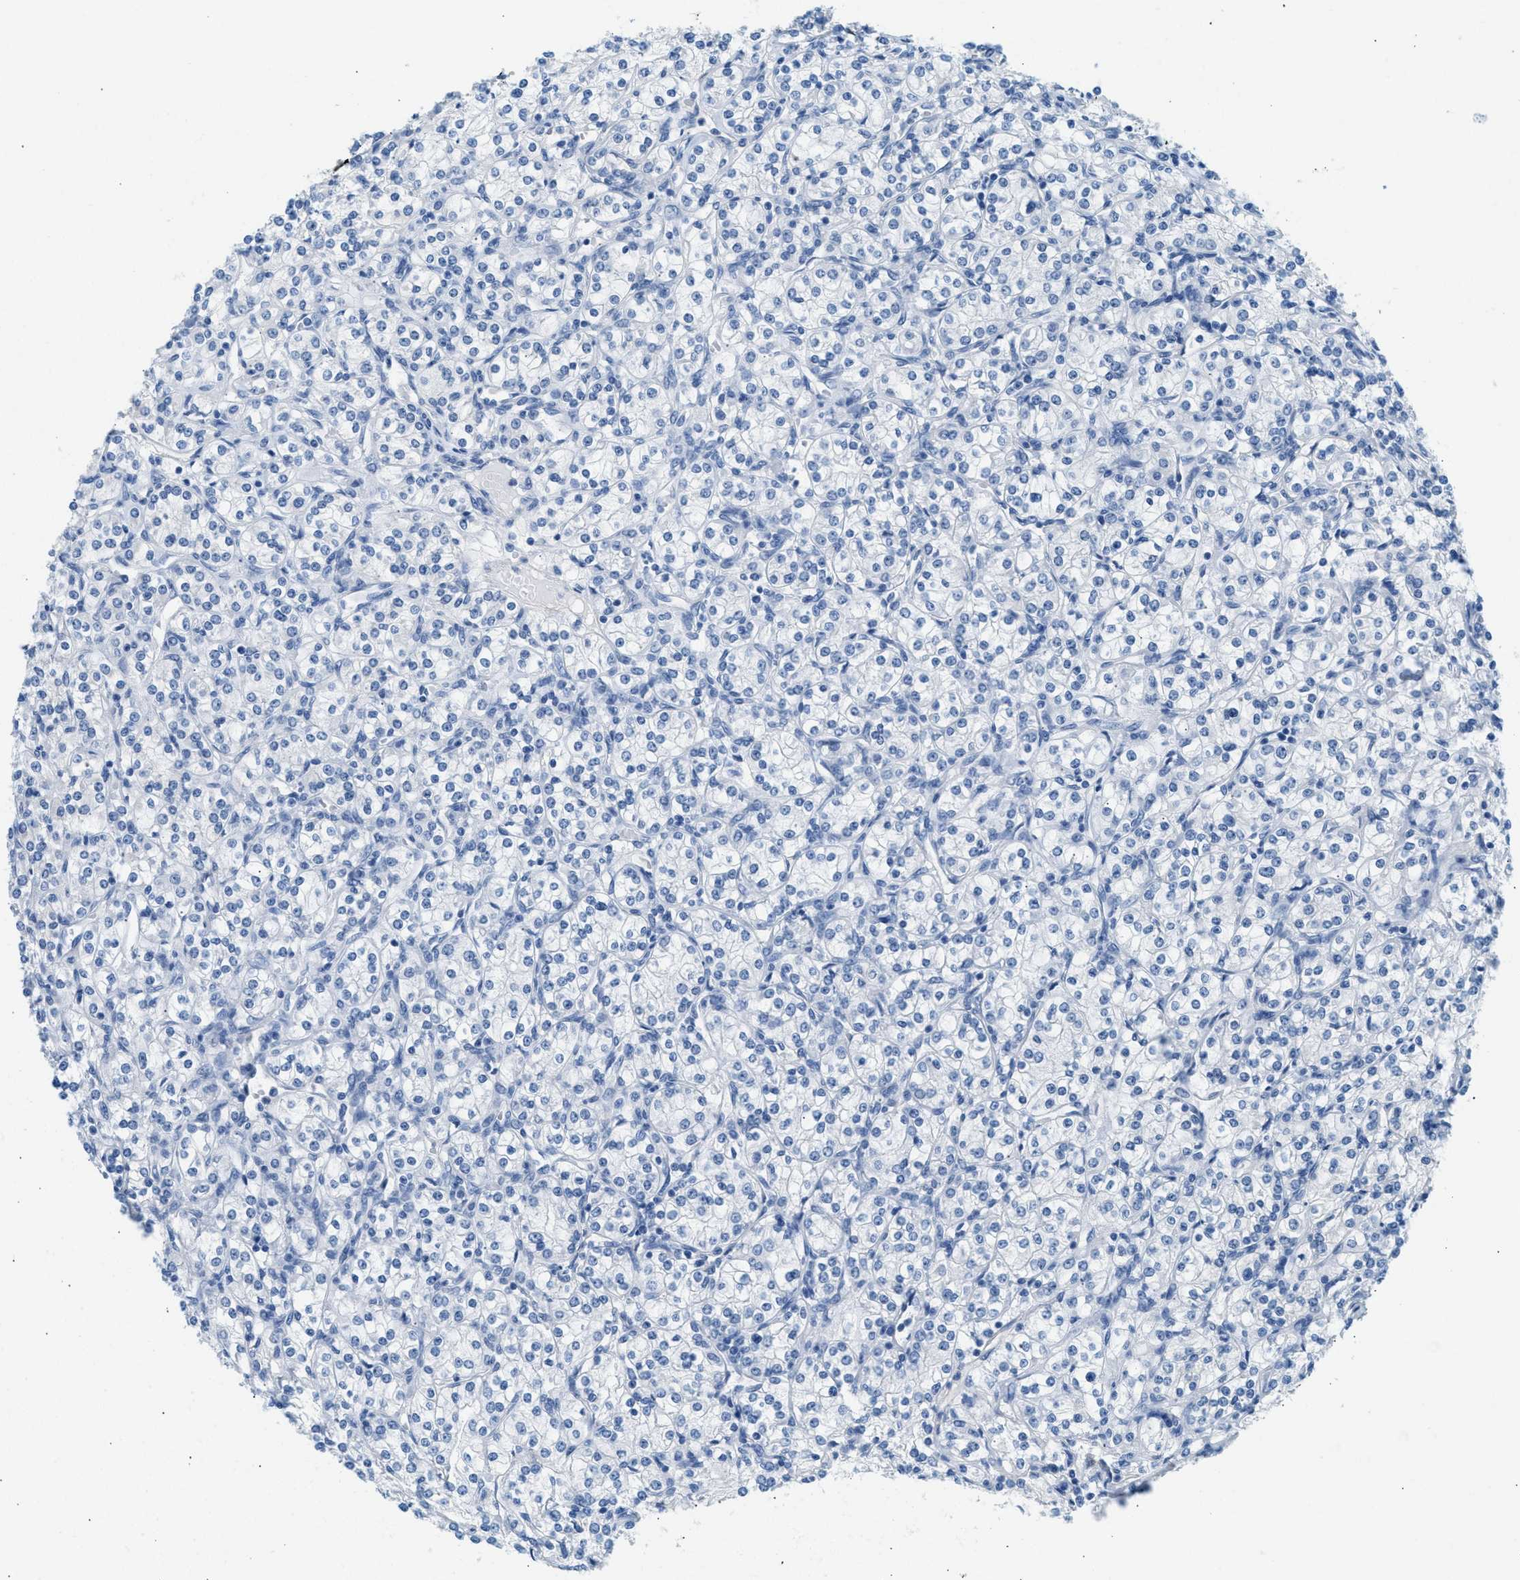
{"staining": {"intensity": "negative", "quantity": "none", "location": "none"}, "tissue": "renal cancer", "cell_type": "Tumor cells", "image_type": "cancer", "snomed": [{"axis": "morphology", "description": "Adenocarcinoma, NOS"}, {"axis": "topography", "description": "Kidney"}], "caption": "Immunohistochemistry (IHC) micrograph of human renal cancer stained for a protein (brown), which shows no positivity in tumor cells. (Immunohistochemistry (IHC), brightfield microscopy, high magnification).", "gene": "SPAM1", "patient": {"sex": "male", "age": 77}}